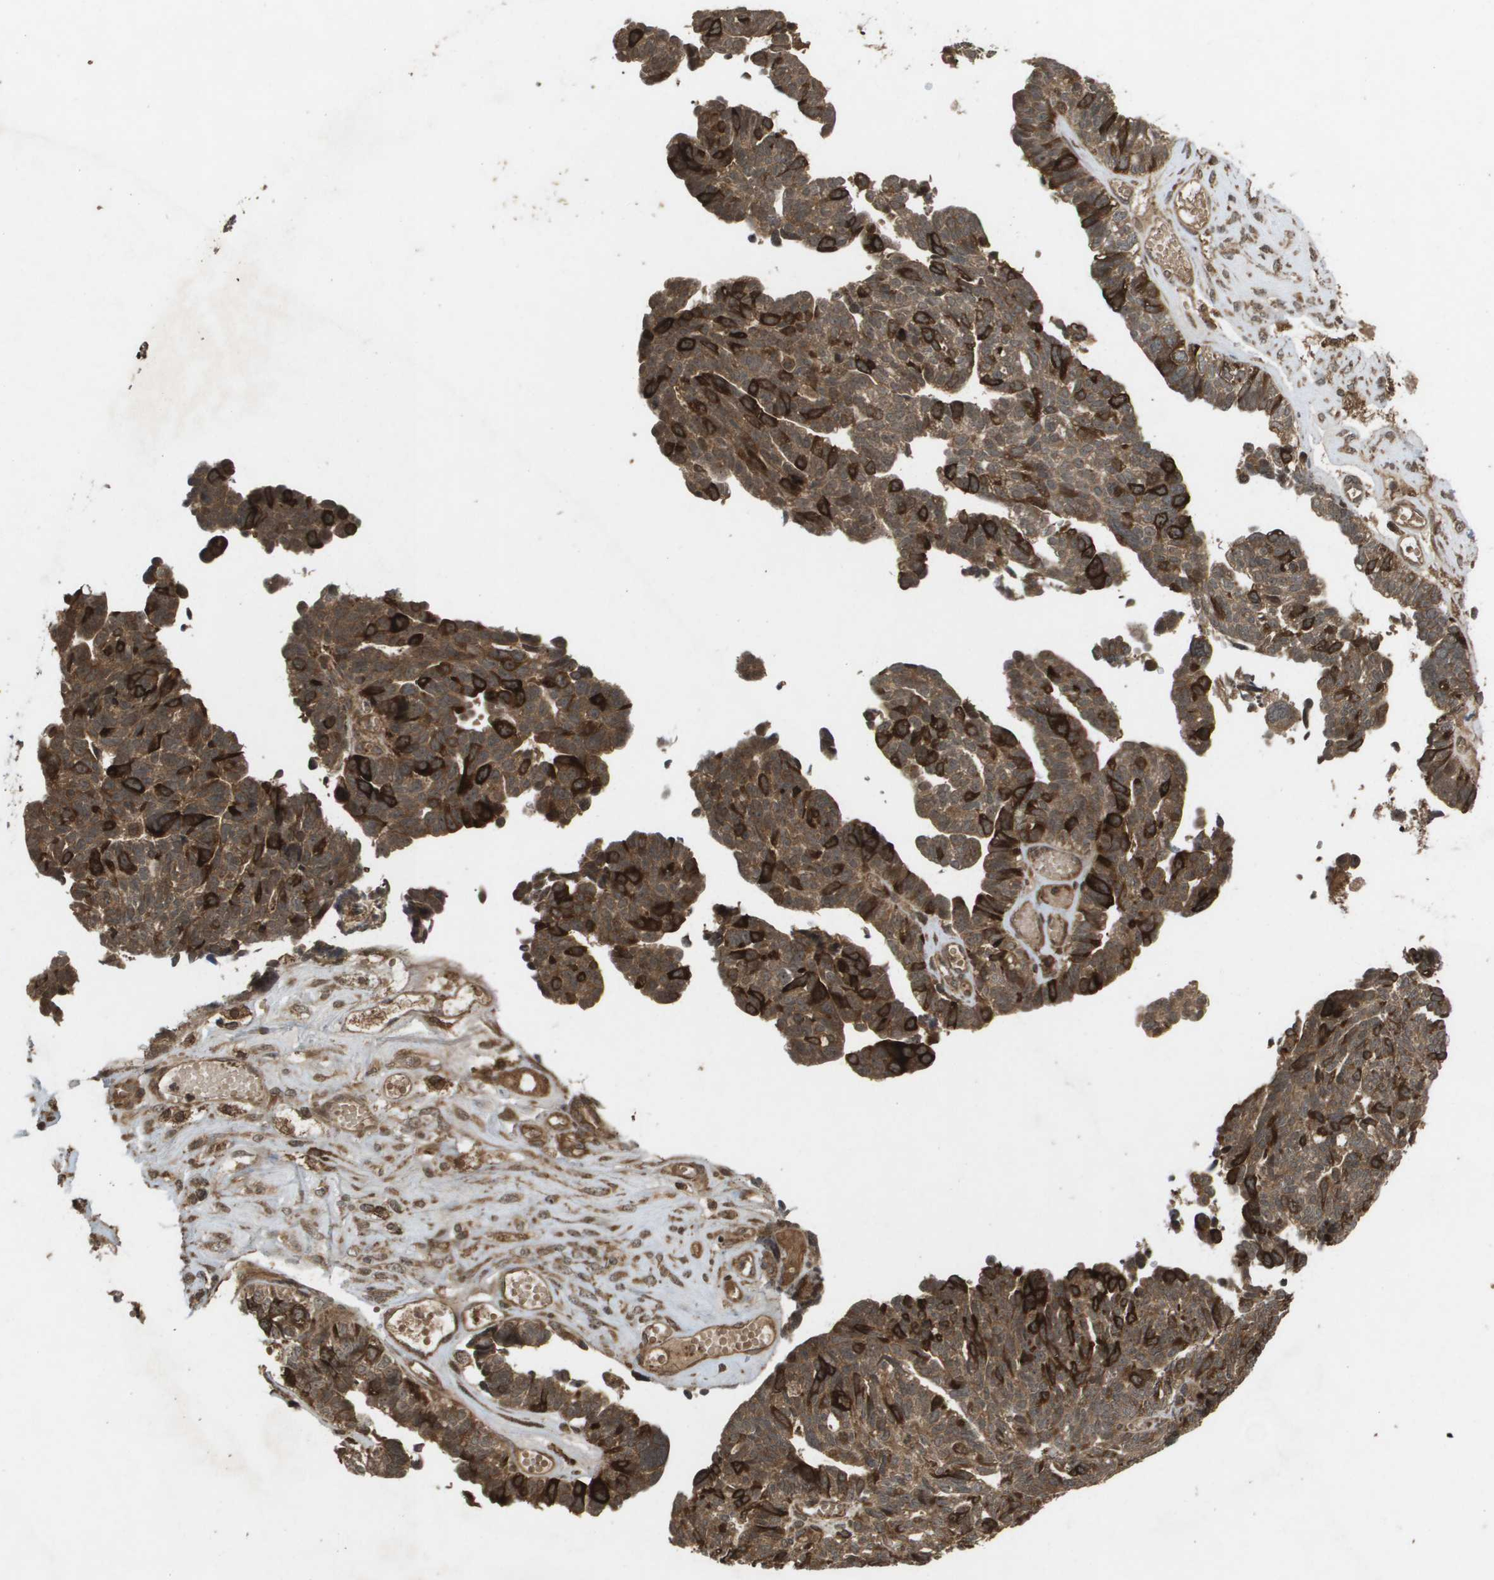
{"staining": {"intensity": "strong", "quantity": ">75%", "location": "cytoplasmic/membranous"}, "tissue": "ovarian cancer", "cell_type": "Tumor cells", "image_type": "cancer", "snomed": [{"axis": "morphology", "description": "Cystadenocarcinoma, serous, NOS"}, {"axis": "topography", "description": "Ovary"}], "caption": "A high amount of strong cytoplasmic/membranous positivity is appreciated in about >75% of tumor cells in ovarian cancer (serous cystadenocarcinoma) tissue.", "gene": "KIF11", "patient": {"sex": "female", "age": 79}}